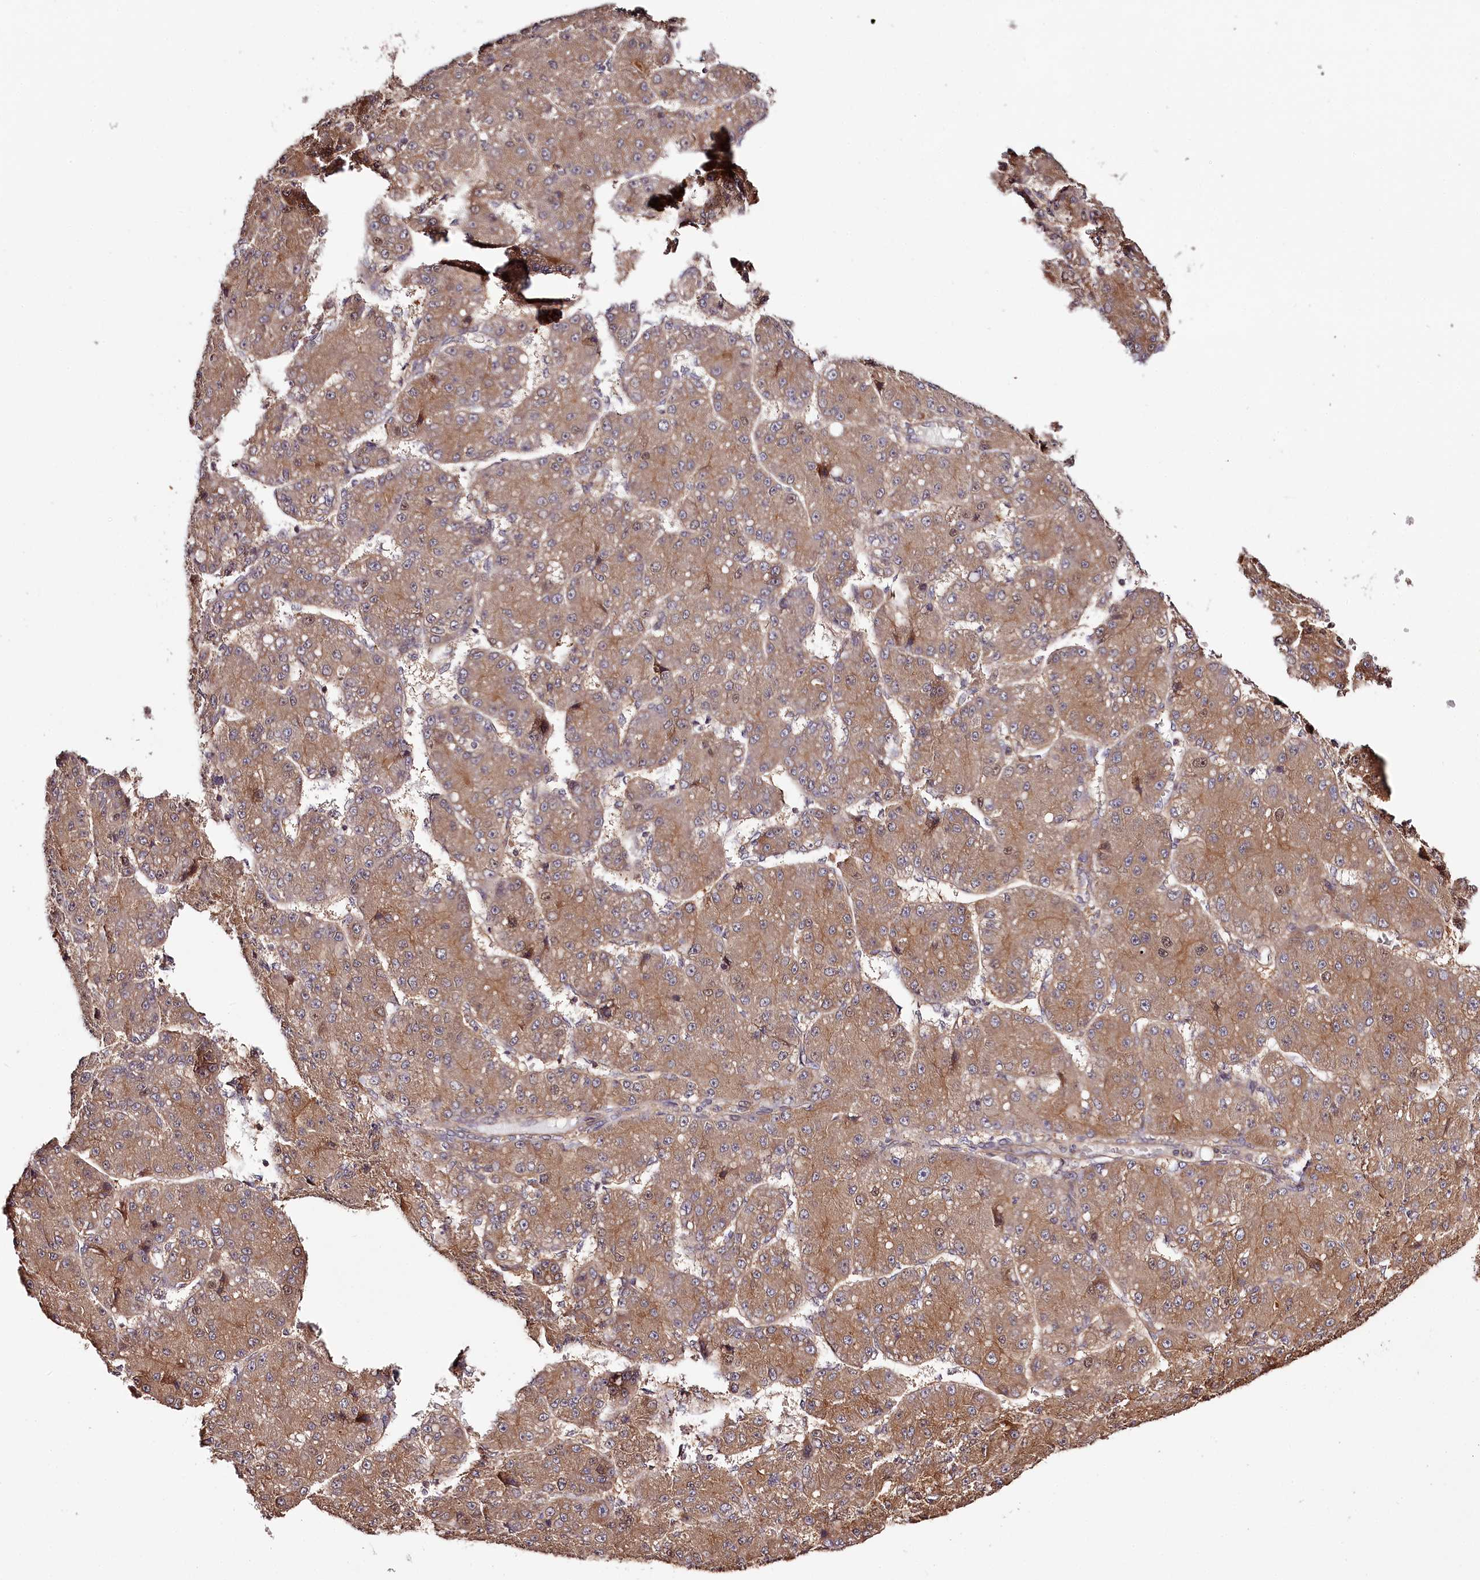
{"staining": {"intensity": "moderate", "quantity": ">75%", "location": "cytoplasmic/membranous"}, "tissue": "liver cancer", "cell_type": "Tumor cells", "image_type": "cancer", "snomed": [{"axis": "morphology", "description": "Carcinoma, Hepatocellular, NOS"}, {"axis": "topography", "description": "Liver"}], "caption": "Immunohistochemical staining of hepatocellular carcinoma (liver) displays medium levels of moderate cytoplasmic/membranous protein expression in approximately >75% of tumor cells. (Stains: DAB (3,3'-diaminobenzidine) in brown, nuclei in blue, Microscopy: brightfield microscopy at high magnification).", "gene": "TARS1", "patient": {"sex": "male", "age": 67}}